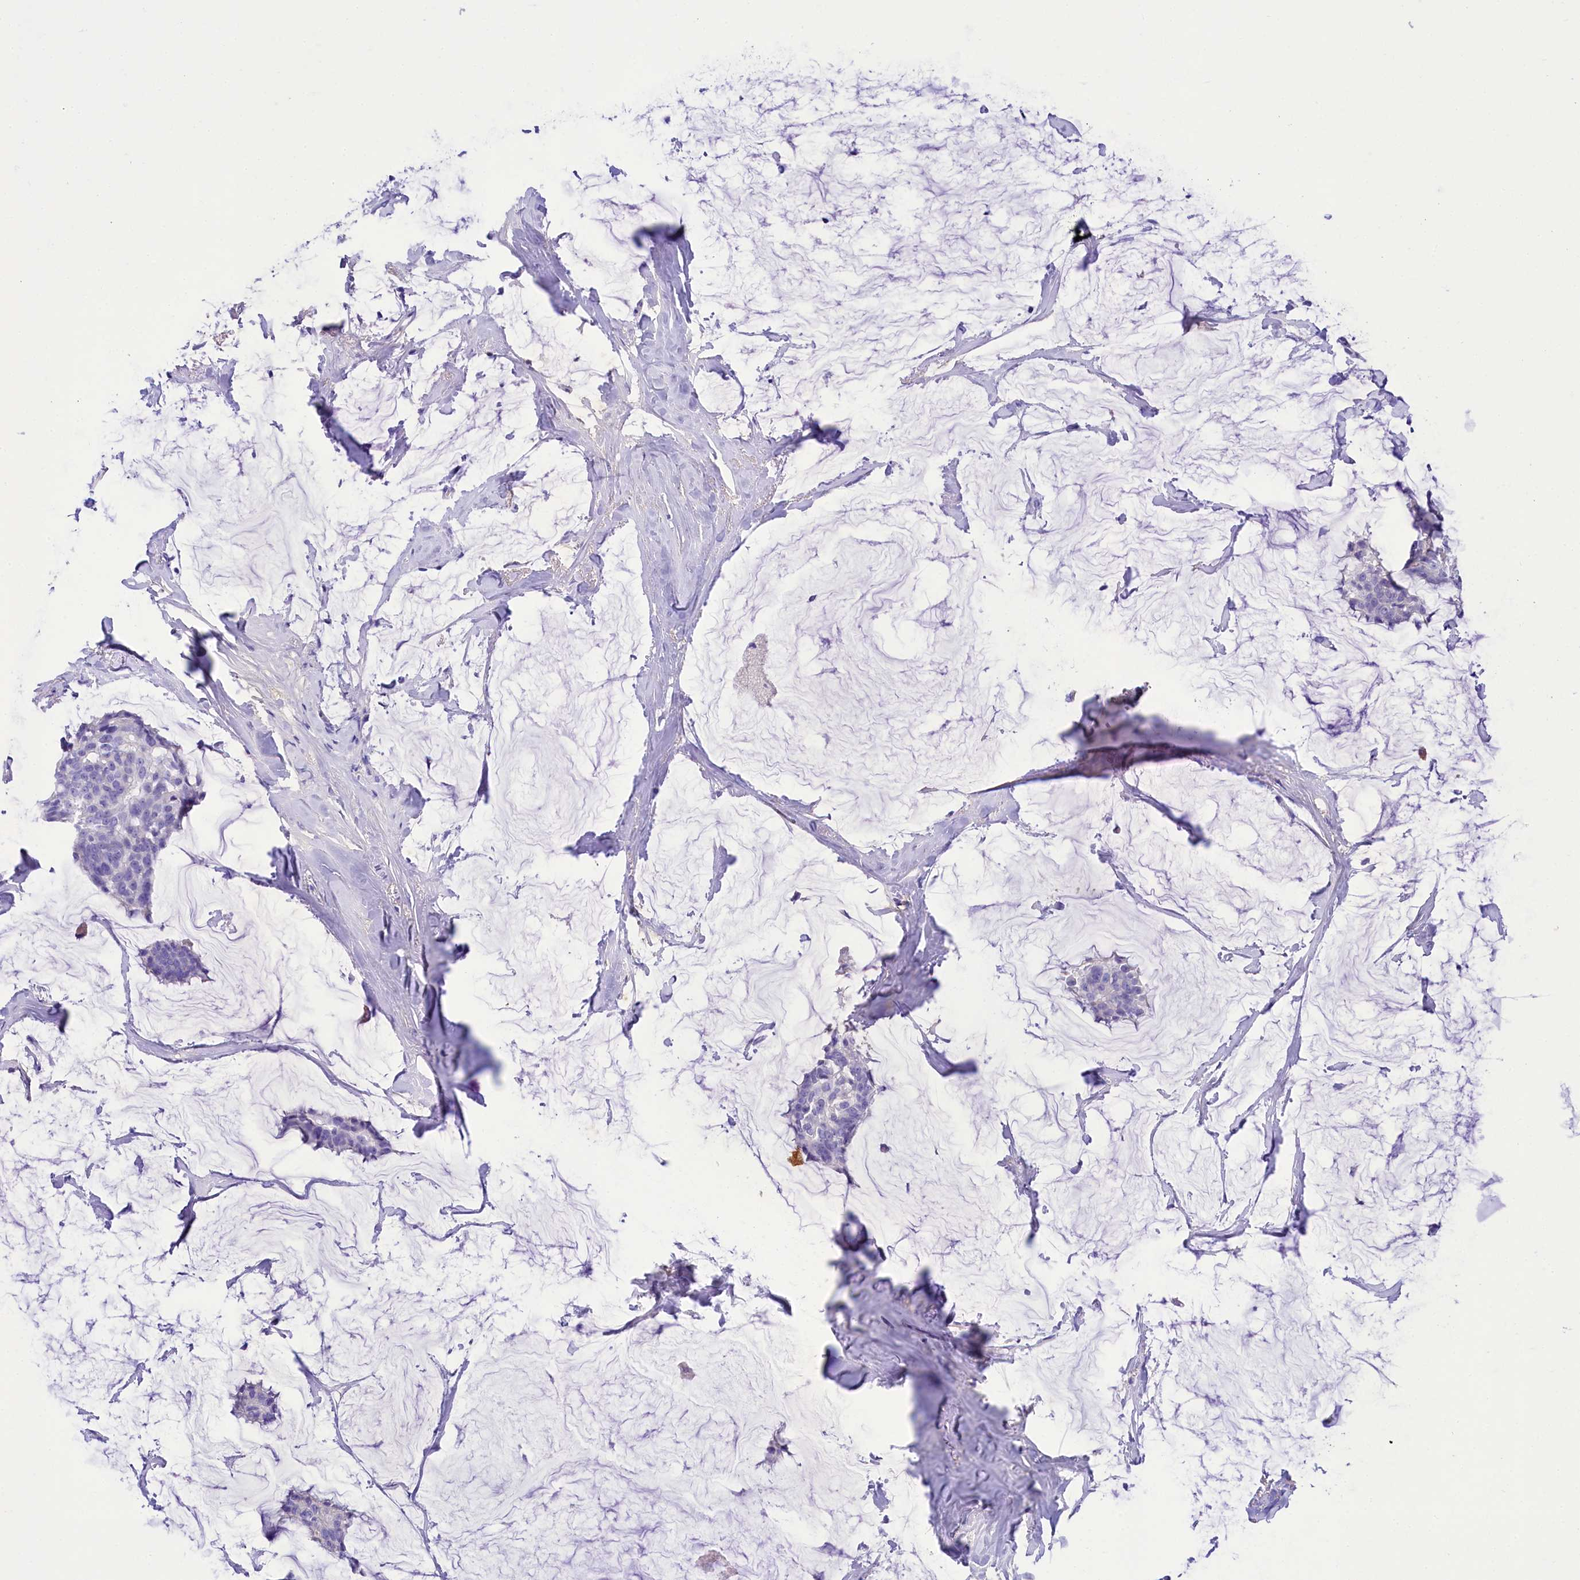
{"staining": {"intensity": "negative", "quantity": "none", "location": "none"}, "tissue": "breast cancer", "cell_type": "Tumor cells", "image_type": "cancer", "snomed": [{"axis": "morphology", "description": "Duct carcinoma"}, {"axis": "topography", "description": "Breast"}], "caption": "An IHC photomicrograph of breast intraductal carcinoma is shown. There is no staining in tumor cells of breast intraductal carcinoma. Nuclei are stained in blue.", "gene": "TTC36", "patient": {"sex": "female", "age": 93}}